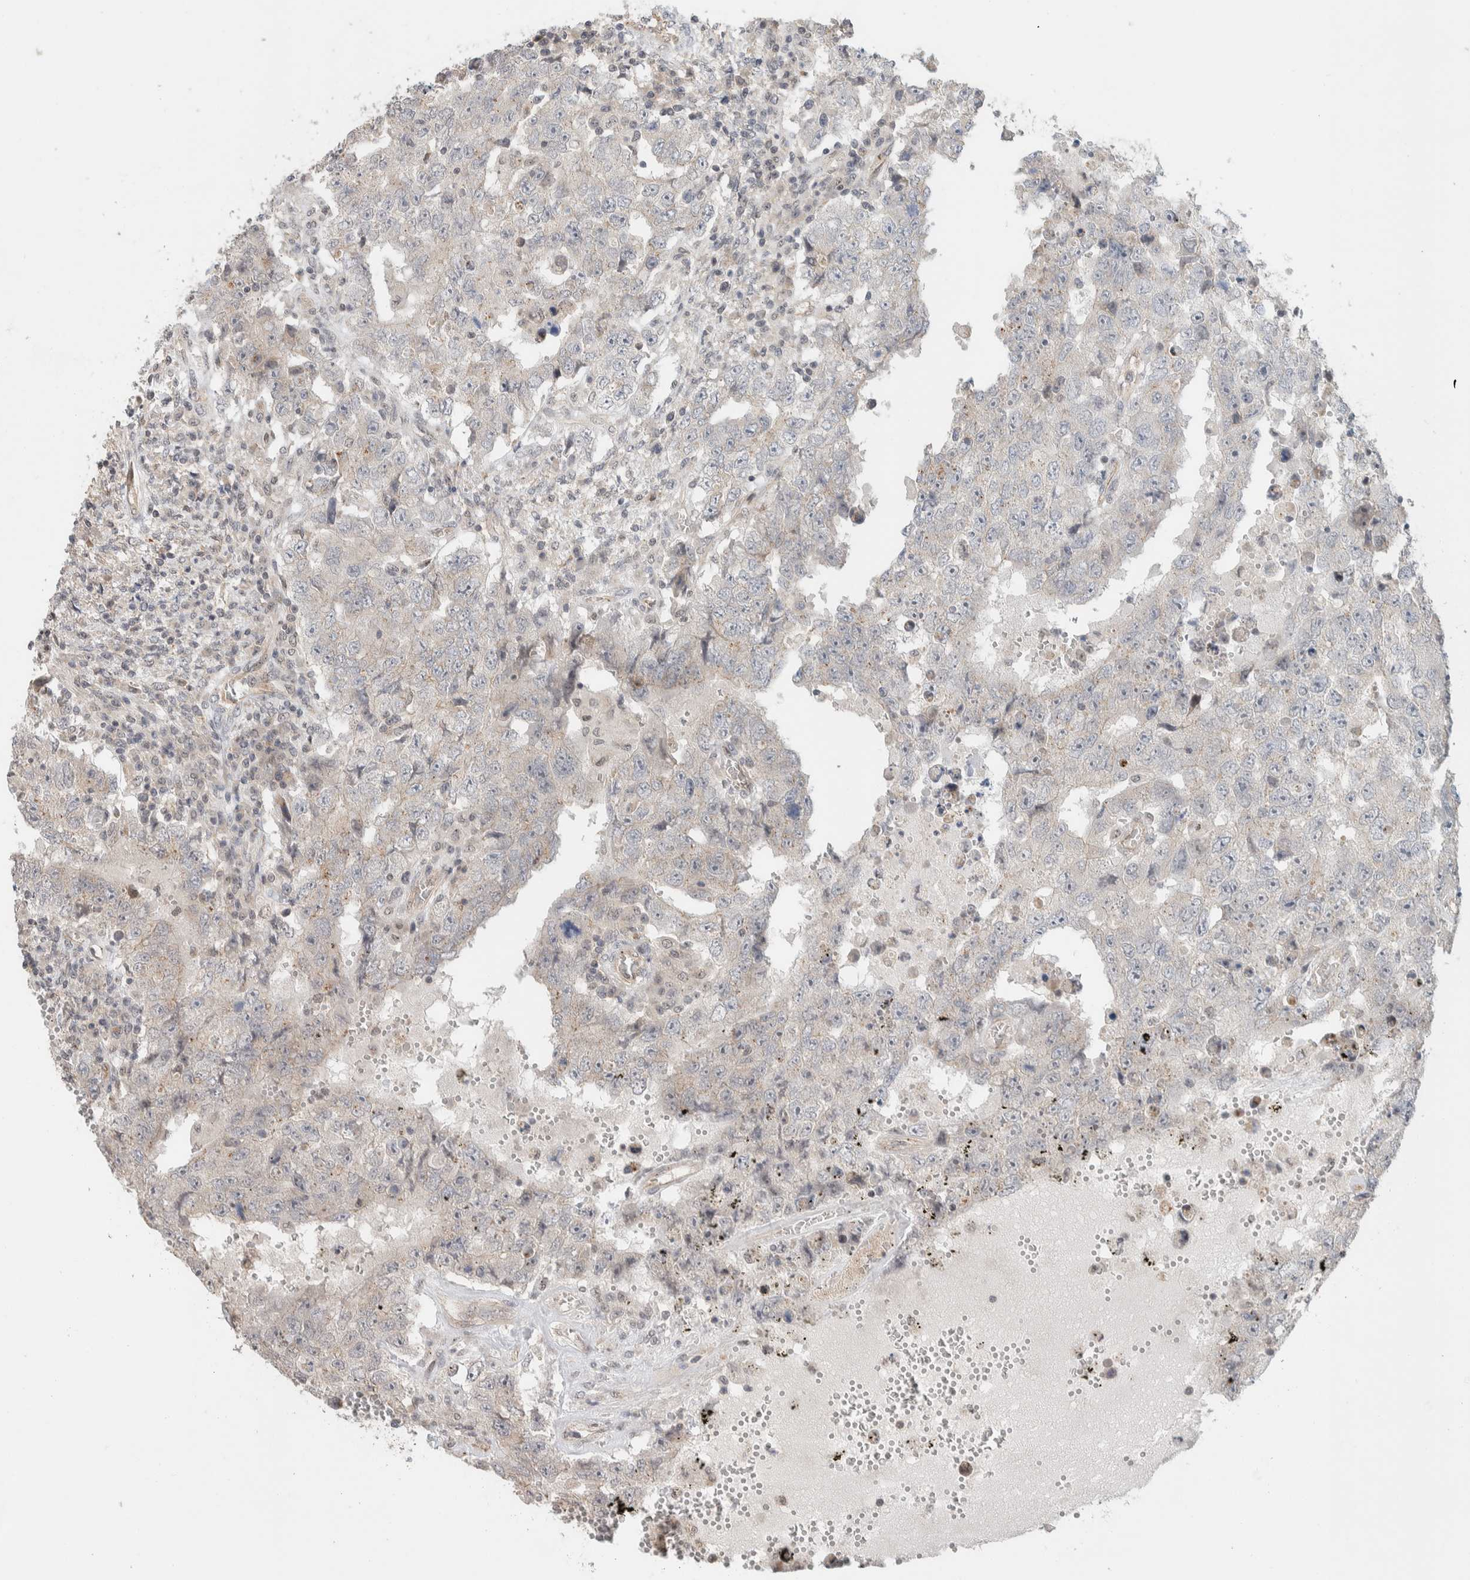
{"staining": {"intensity": "negative", "quantity": "none", "location": "none"}, "tissue": "testis cancer", "cell_type": "Tumor cells", "image_type": "cancer", "snomed": [{"axis": "morphology", "description": "Carcinoma, Embryonal, NOS"}, {"axis": "topography", "description": "Testis"}], "caption": "This is an immunohistochemistry (IHC) image of testis cancer. There is no expression in tumor cells.", "gene": "DEPTOR", "patient": {"sex": "male", "age": 26}}